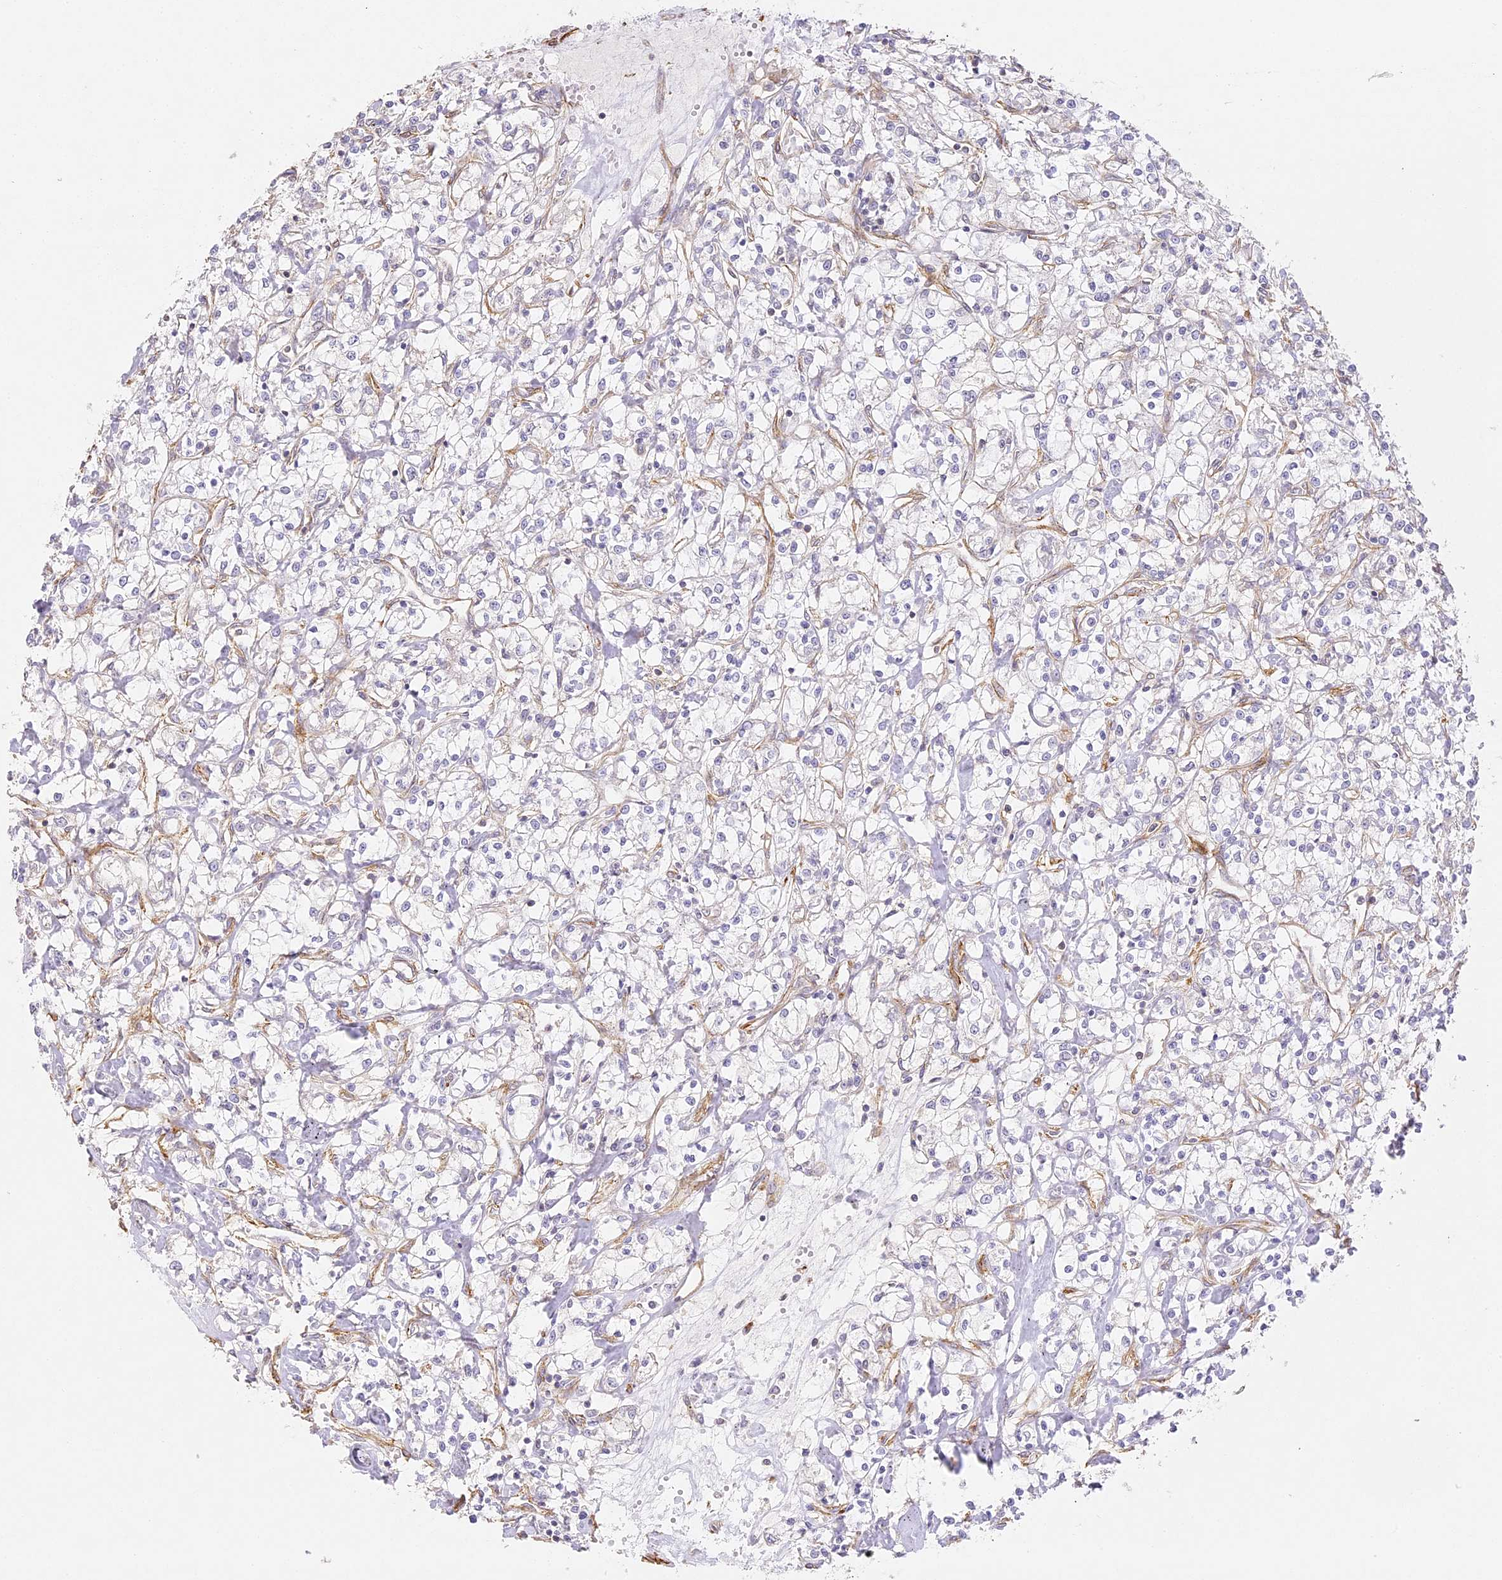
{"staining": {"intensity": "negative", "quantity": "none", "location": "none"}, "tissue": "renal cancer", "cell_type": "Tumor cells", "image_type": "cancer", "snomed": [{"axis": "morphology", "description": "Adenocarcinoma, NOS"}, {"axis": "topography", "description": "Kidney"}], "caption": "The histopathology image exhibits no significant positivity in tumor cells of renal cancer.", "gene": "MED28", "patient": {"sex": "female", "age": 59}}